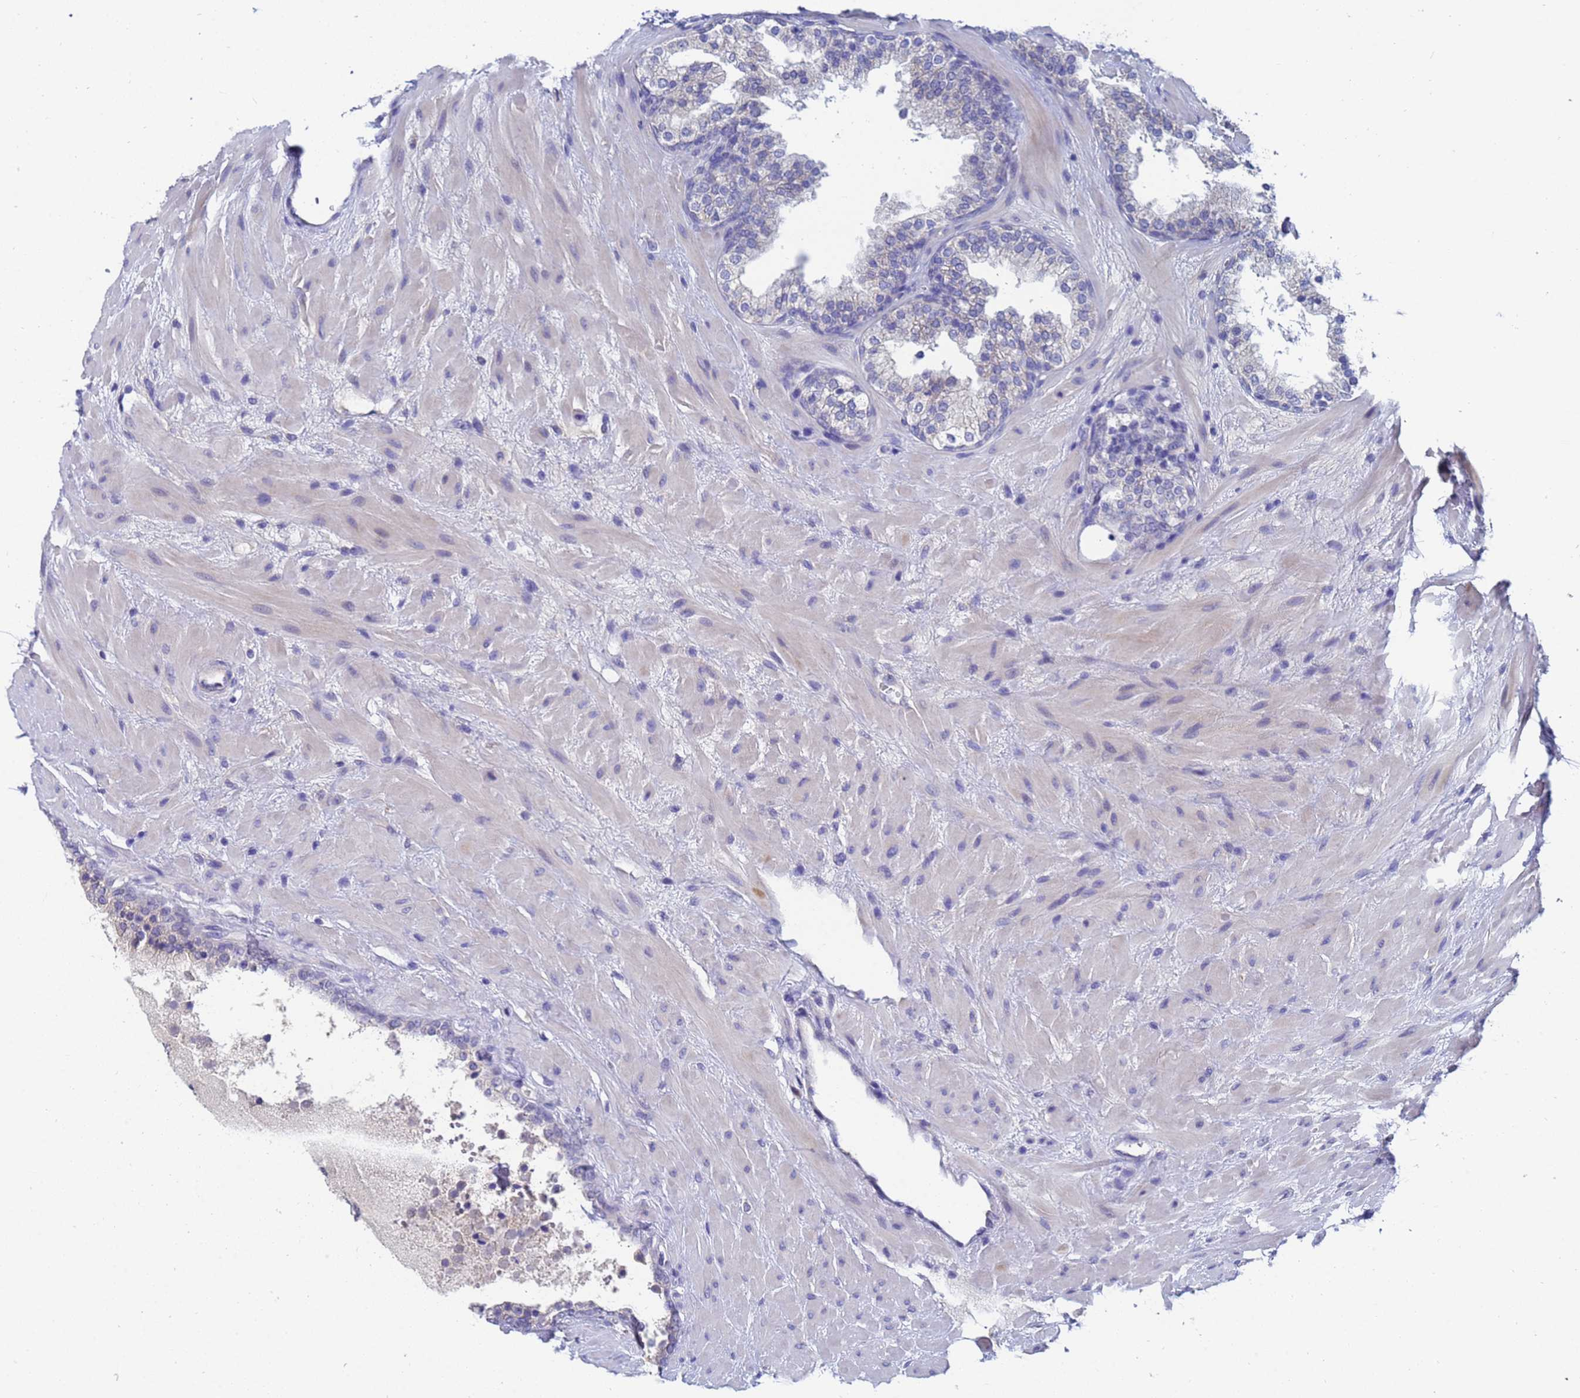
{"staining": {"intensity": "negative", "quantity": "none", "location": "none"}, "tissue": "prostate cancer", "cell_type": "Tumor cells", "image_type": "cancer", "snomed": [{"axis": "morphology", "description": "Adenocarcinoma, High grade"}, {"axis": "topography", "description": "Prostate"}], "caption": "Immunohistochemistry (IHC) micrograph of human prostate adenocarcinoma (high-grade) stained for a protein (brown), which exhibits no expression in tumor cells. (Stains: DAB IHC with hematoxylin counter stain, Microscopy: brightfield microscopy at high magnification).", "gene": "IHO1", "patient": {"sex": "male", "age": 56}}